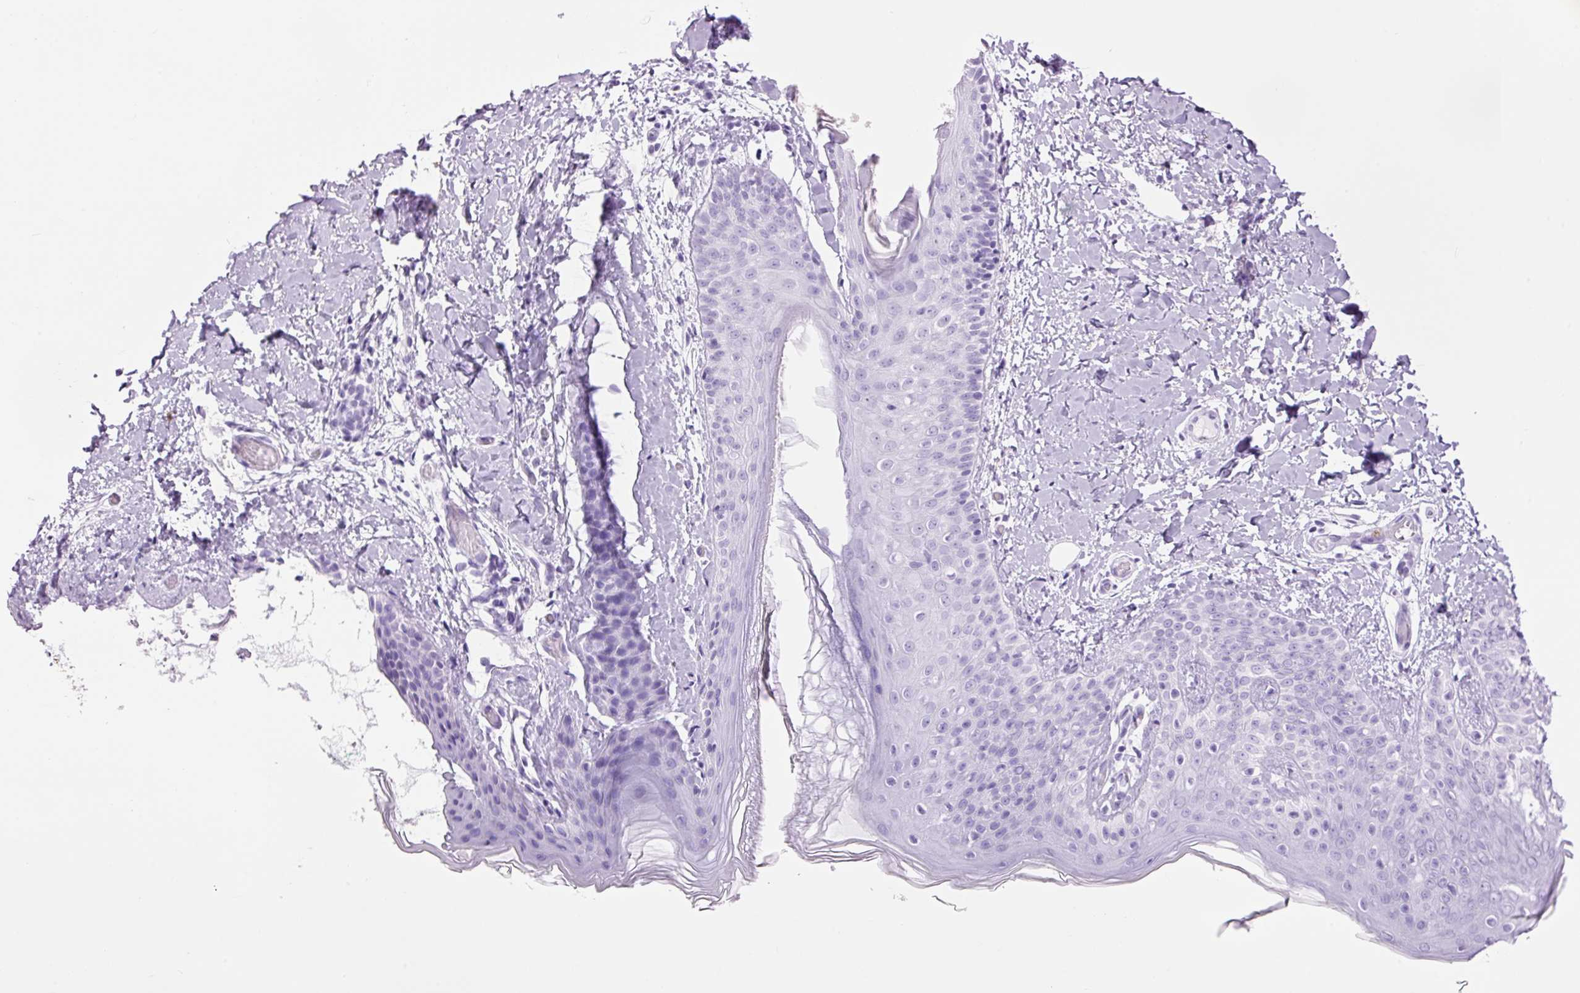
{"staining": {"intensity": "negative", "quantity": "none", "location": "none"}, "tissue": "skin", "cell_type": "Fibroblasts", "image_type": "normal", "snomed": [{"axis": "morphology", "description": "Normal tissue, NOS"}, {"axis": "topography", "description": "Skin"}], "caption": "Normal skin was stained to show a protein in brown. There is no significant positivity in fibroblasts. Brightfield microscopy of immunohistochemistry (IHC) stained with DAB (brown) and hematoxylin (blue), captured at high magnification.", "gene": "LYZ", "patient": {"sex": "male", "age": 16}}